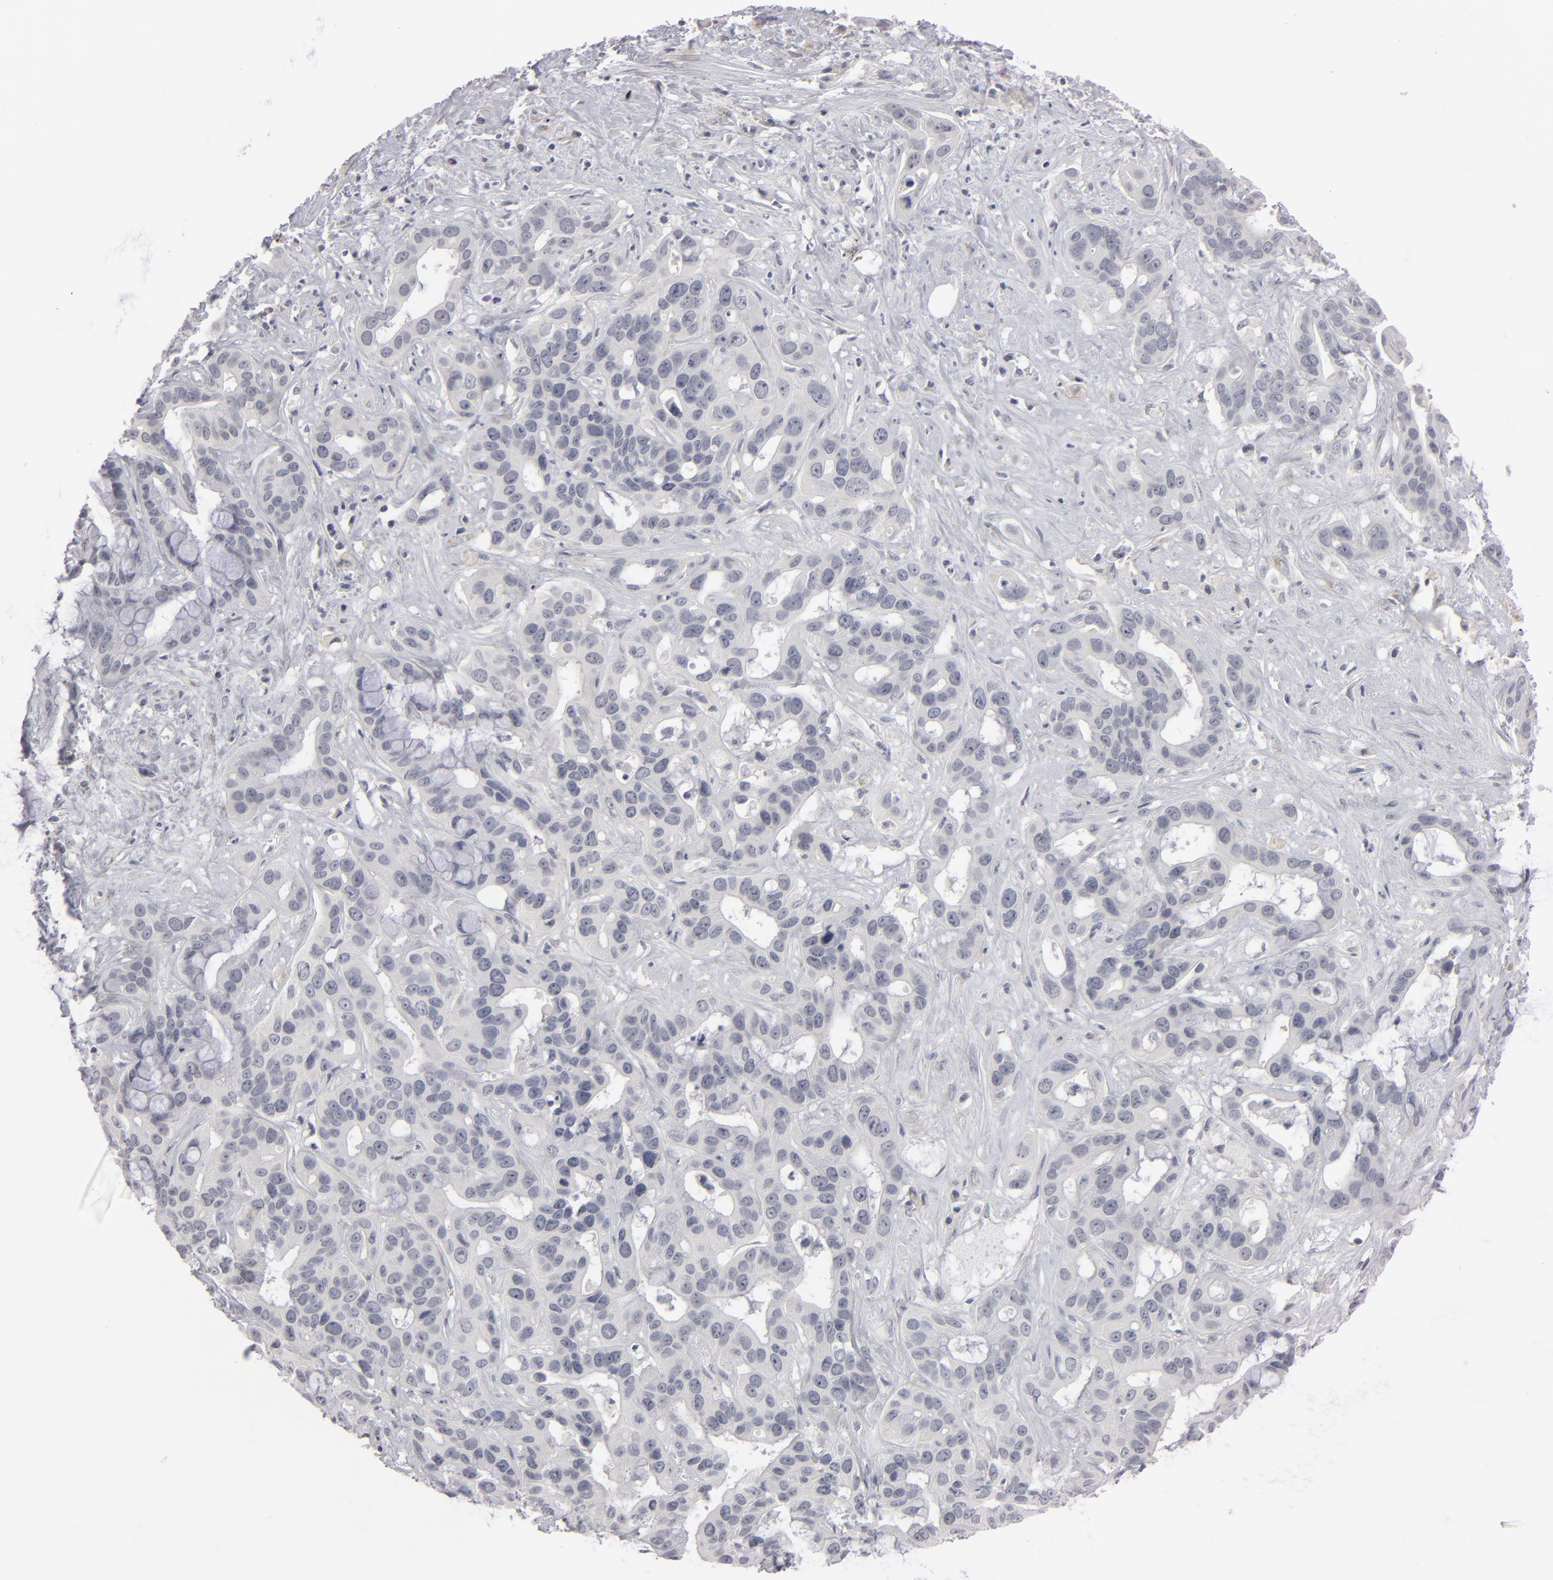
{"staining": {"intensity": "negative", "quantity": "none", "location": "none"}, "tissue": "liver cancer", "cell_type": "Tumor cells", "image_type": "cancer", "snomed": [{"axis": "morphology", "description": "Cholangiocarcinoma"}, {"axis": "topography", "description": "Liver"}], "caption": "DAB immunohistochemical staining of liver cholangiocarcinoma shows no significant positivity in tumor cells.", "gene": "KIAA1210", "patient": {"sex": "female", "age": 65}}